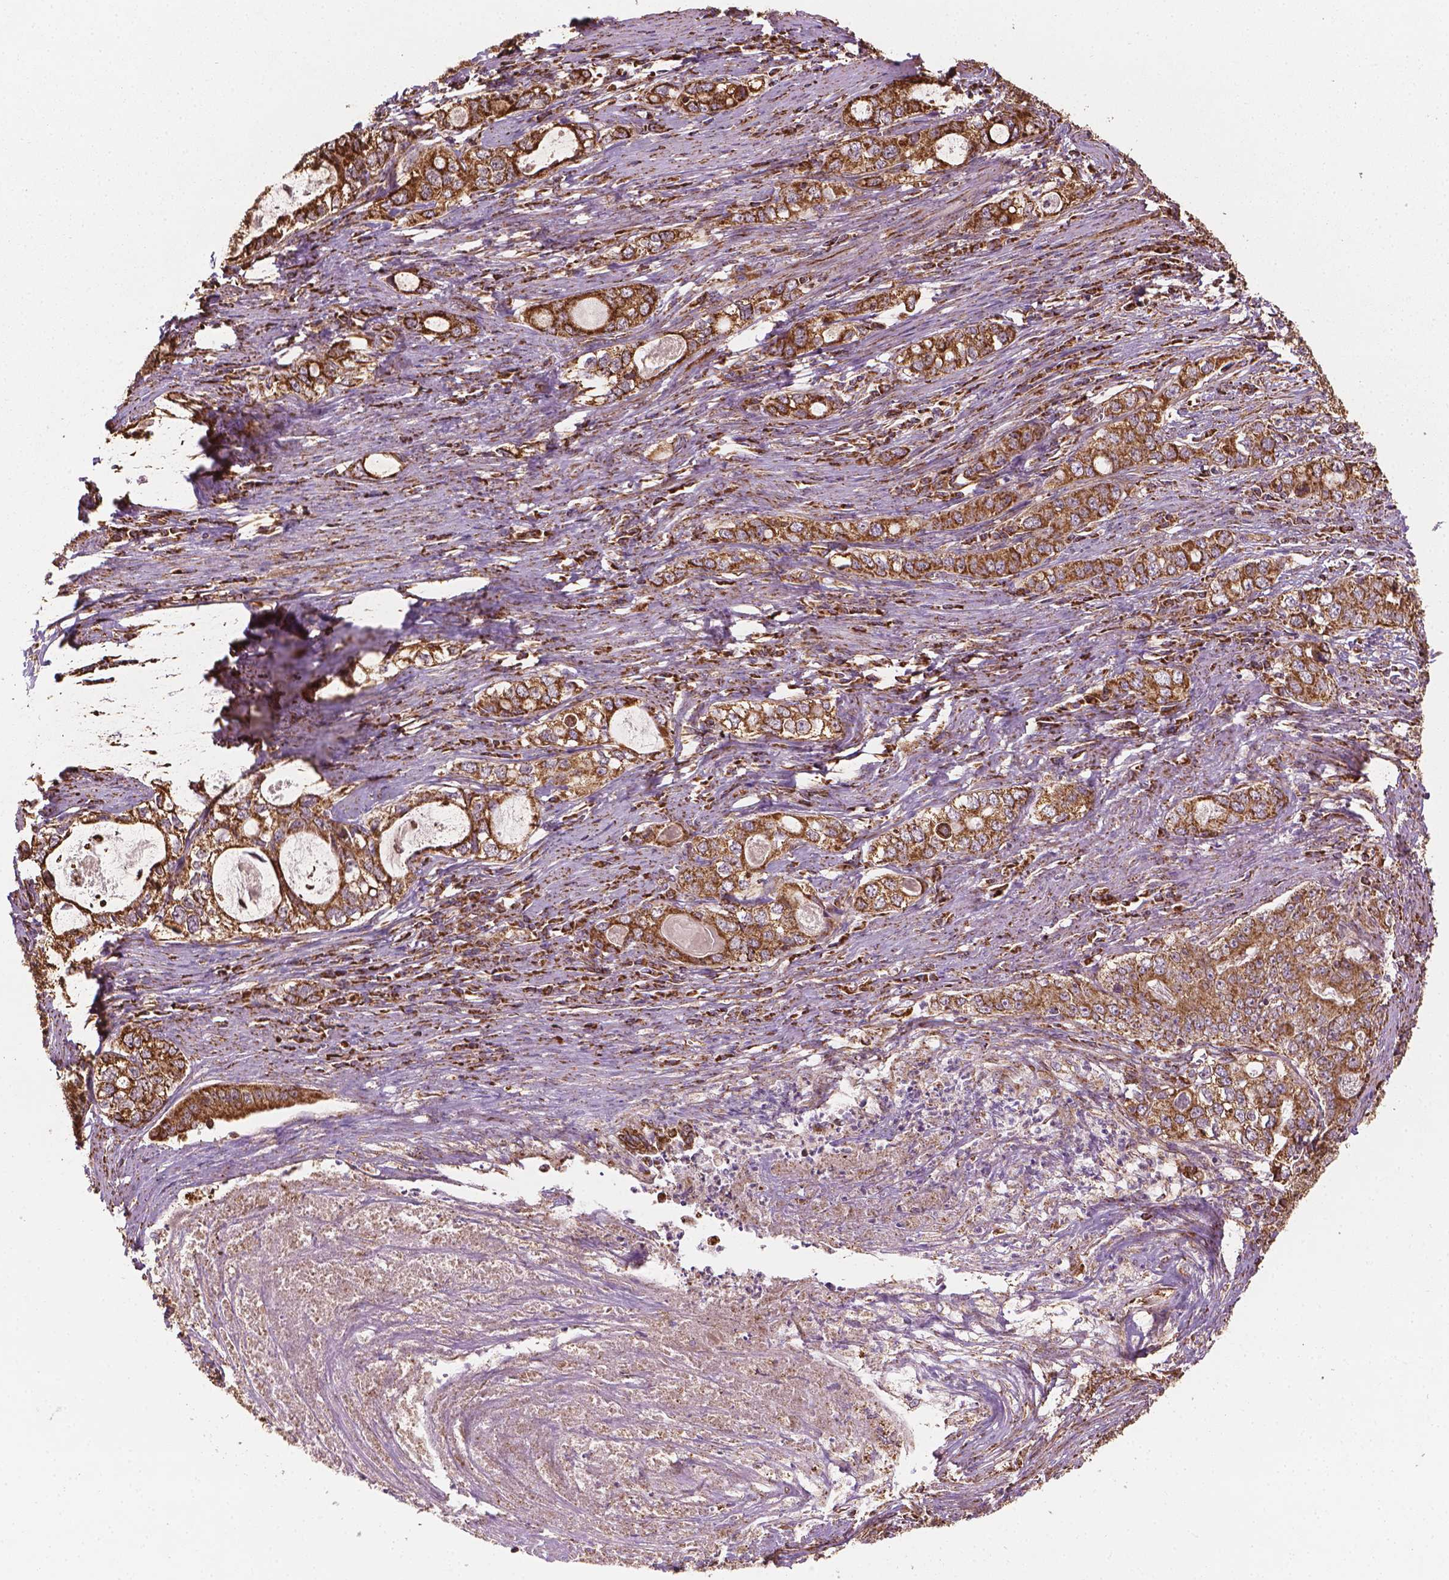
{"staining": {"intensity": "moderate", "quantity": ">75%", "location": "cytoplasmic/membranous"}, "tissue": "stomach cancer", "cell_type": "Tumor cells", "image_type": "cancer", "snomed": [{"axis": "morphology", "description": "Adenocarcinoma, NOS"}, {"axis": "topography", "description": "Stomach, lower"}], "caption": "Stomach adenocarcinoma stained with DAB (3,3'-diaminobenzidine) immunohistochemistry (IHC) displays medium levels of moderate cytoplasmic/membranous positivity in approximately >75% of tumor cells. Nuclei are stained in blue.", "gene": "HS3ST3A1", "patient": {"sex": "female", "age": 72}}